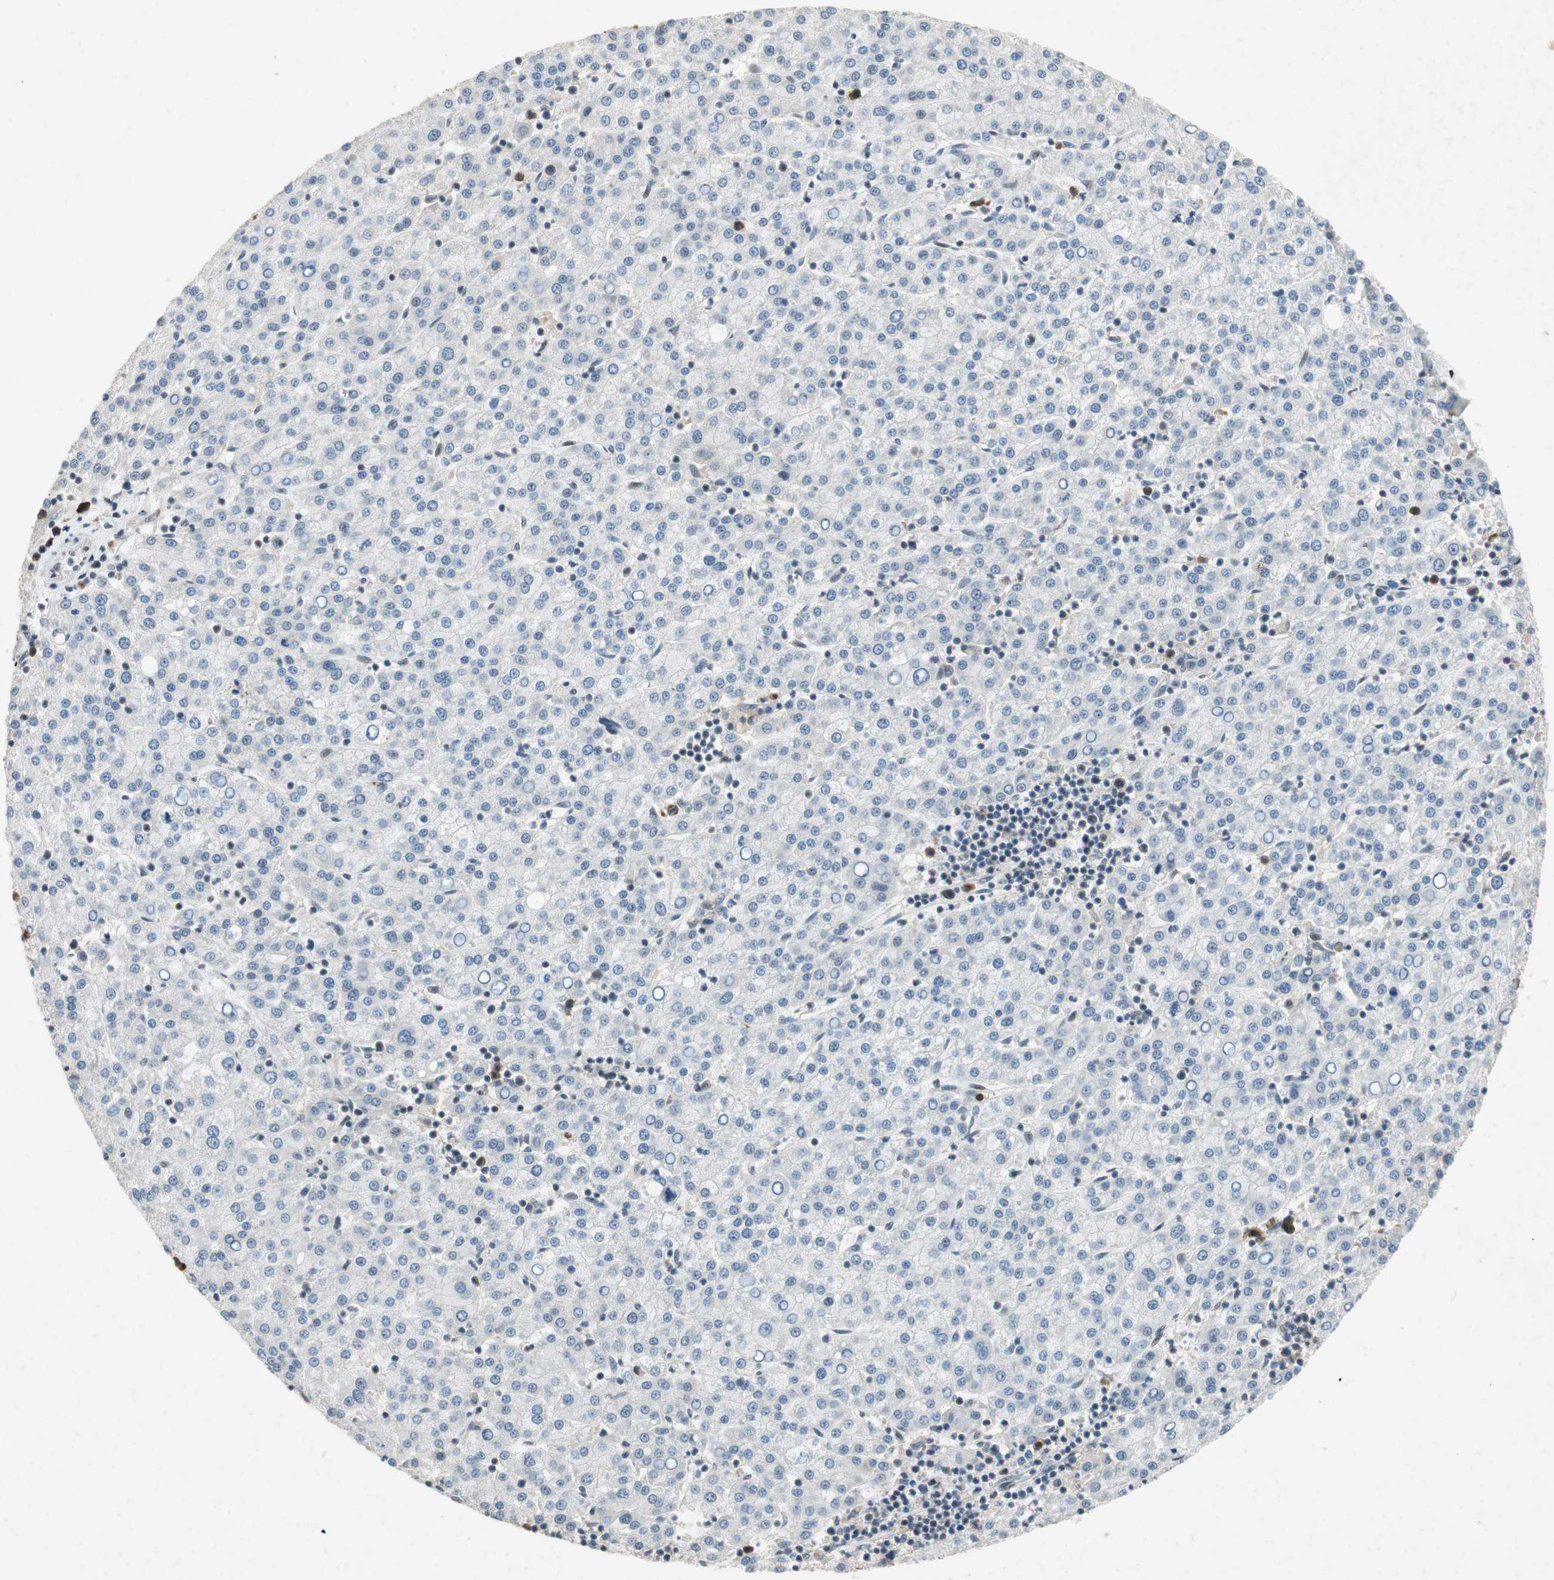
{"staining": {"intensity": "negative", "quantity": "none", "location": "none"}, "tissue": "liver cancer", "cell_type": "Tumor cells", "image_type": "cancer", "snomed": [{"axis": "morphology", "description": "Carcinoma, Hepatocellular, NOS"}, {"axis": "topography", "description": "Liver"}], "caption": "There is no significant staining in tumor cells of liver cancer.", "gene": "NCBP3", "patient": {"sex": "female", "age": 58}}